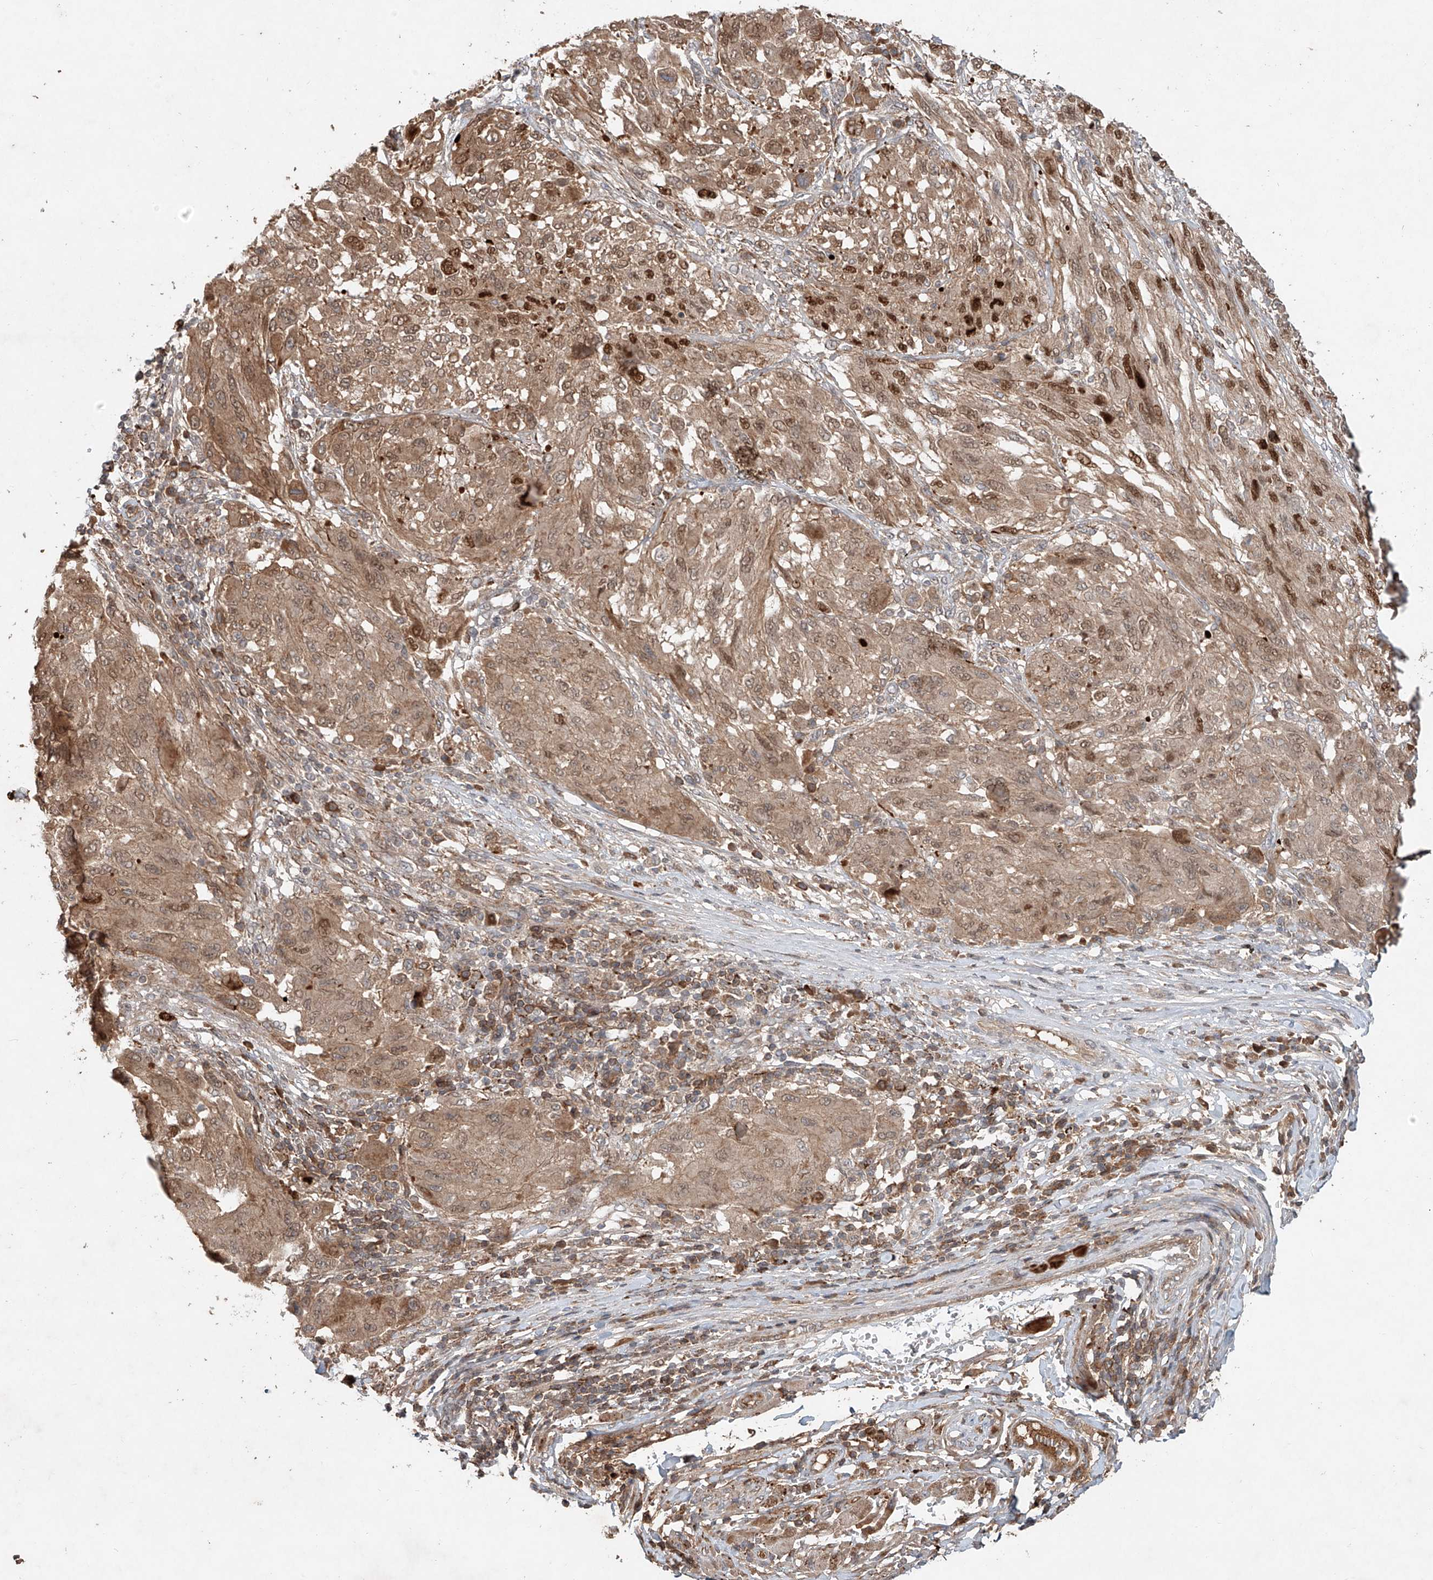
{"staining": {"intensity": "moderate", "quantity": ">75%", "location": "cytoplasmic/membranous,nuclear"}, "tissue": "melanoma", "cell_type": "Tumor cells", "image_type": "cancer", "snomed": [{"axis": "morphology", "description": "Malignant melanoma, NOS"}, {"axis": "topography", "description": "Skin"}], "caption": "Immunohistochemical staining of melanoma exhibits moderate cytoplasmic/membranous and nuclear protein positivity in about >75% of tumor cells.", "gene": "IER5", "patient": {"sex": "female", "age": 91}}